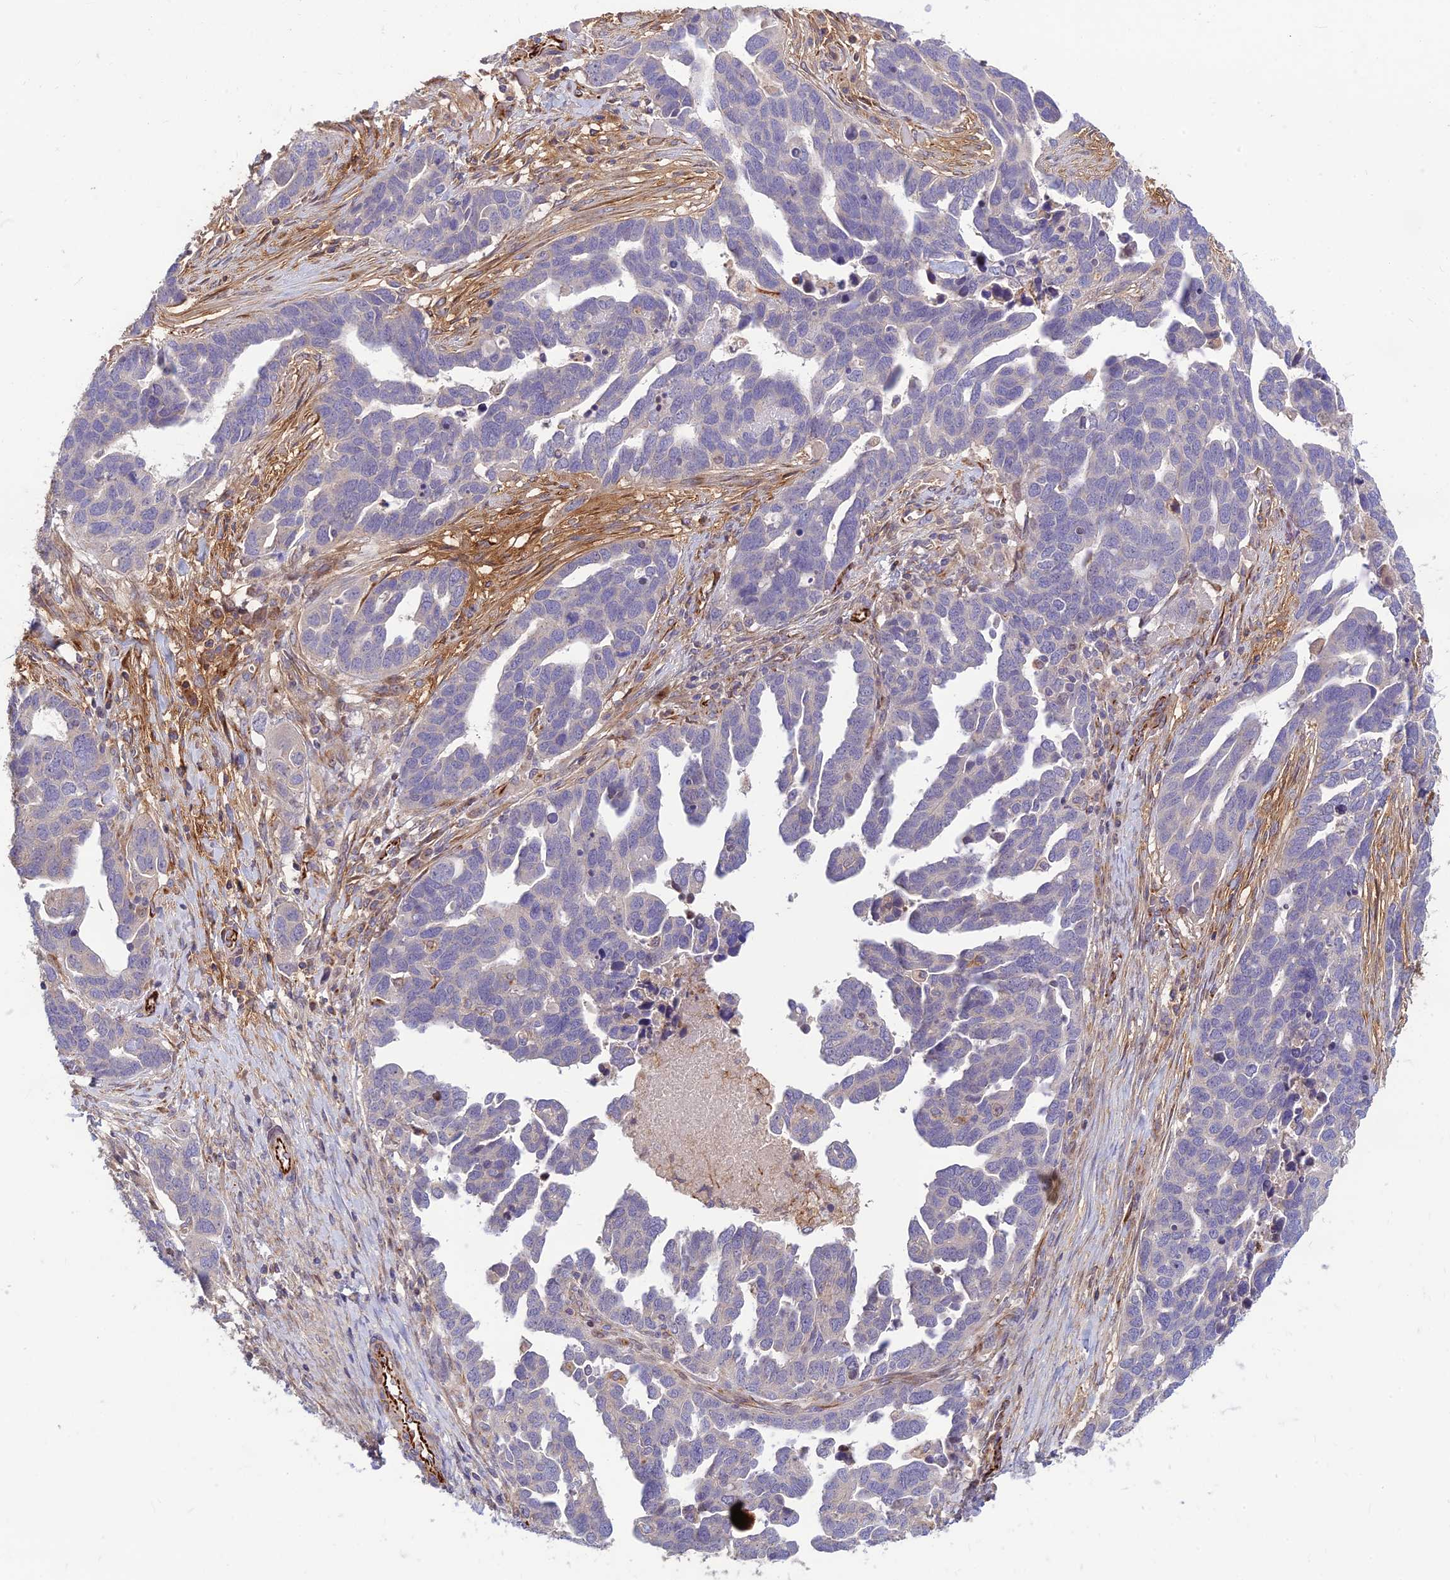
{"staining": {"intensity": "negative", "quantity": "none", "location": "none"}, "tissue": "ovarian cancer", "cell_type": "Tumor cells", "image_type": "cancer", "snomed": [{"axis": "morphology", "description": "Cystadenocarcinoma, serous, NOS"}, {"axis": "topography", "description": "Ovary"}], "caption": "Human ovarian serous cystadenocarcinoma stained for a protein using immunohistochemistry (IHC) demonstrates no staining in tumor cells.", "gene": "ST8SIA5", "patient": {"sex": "female", "age": 54}}